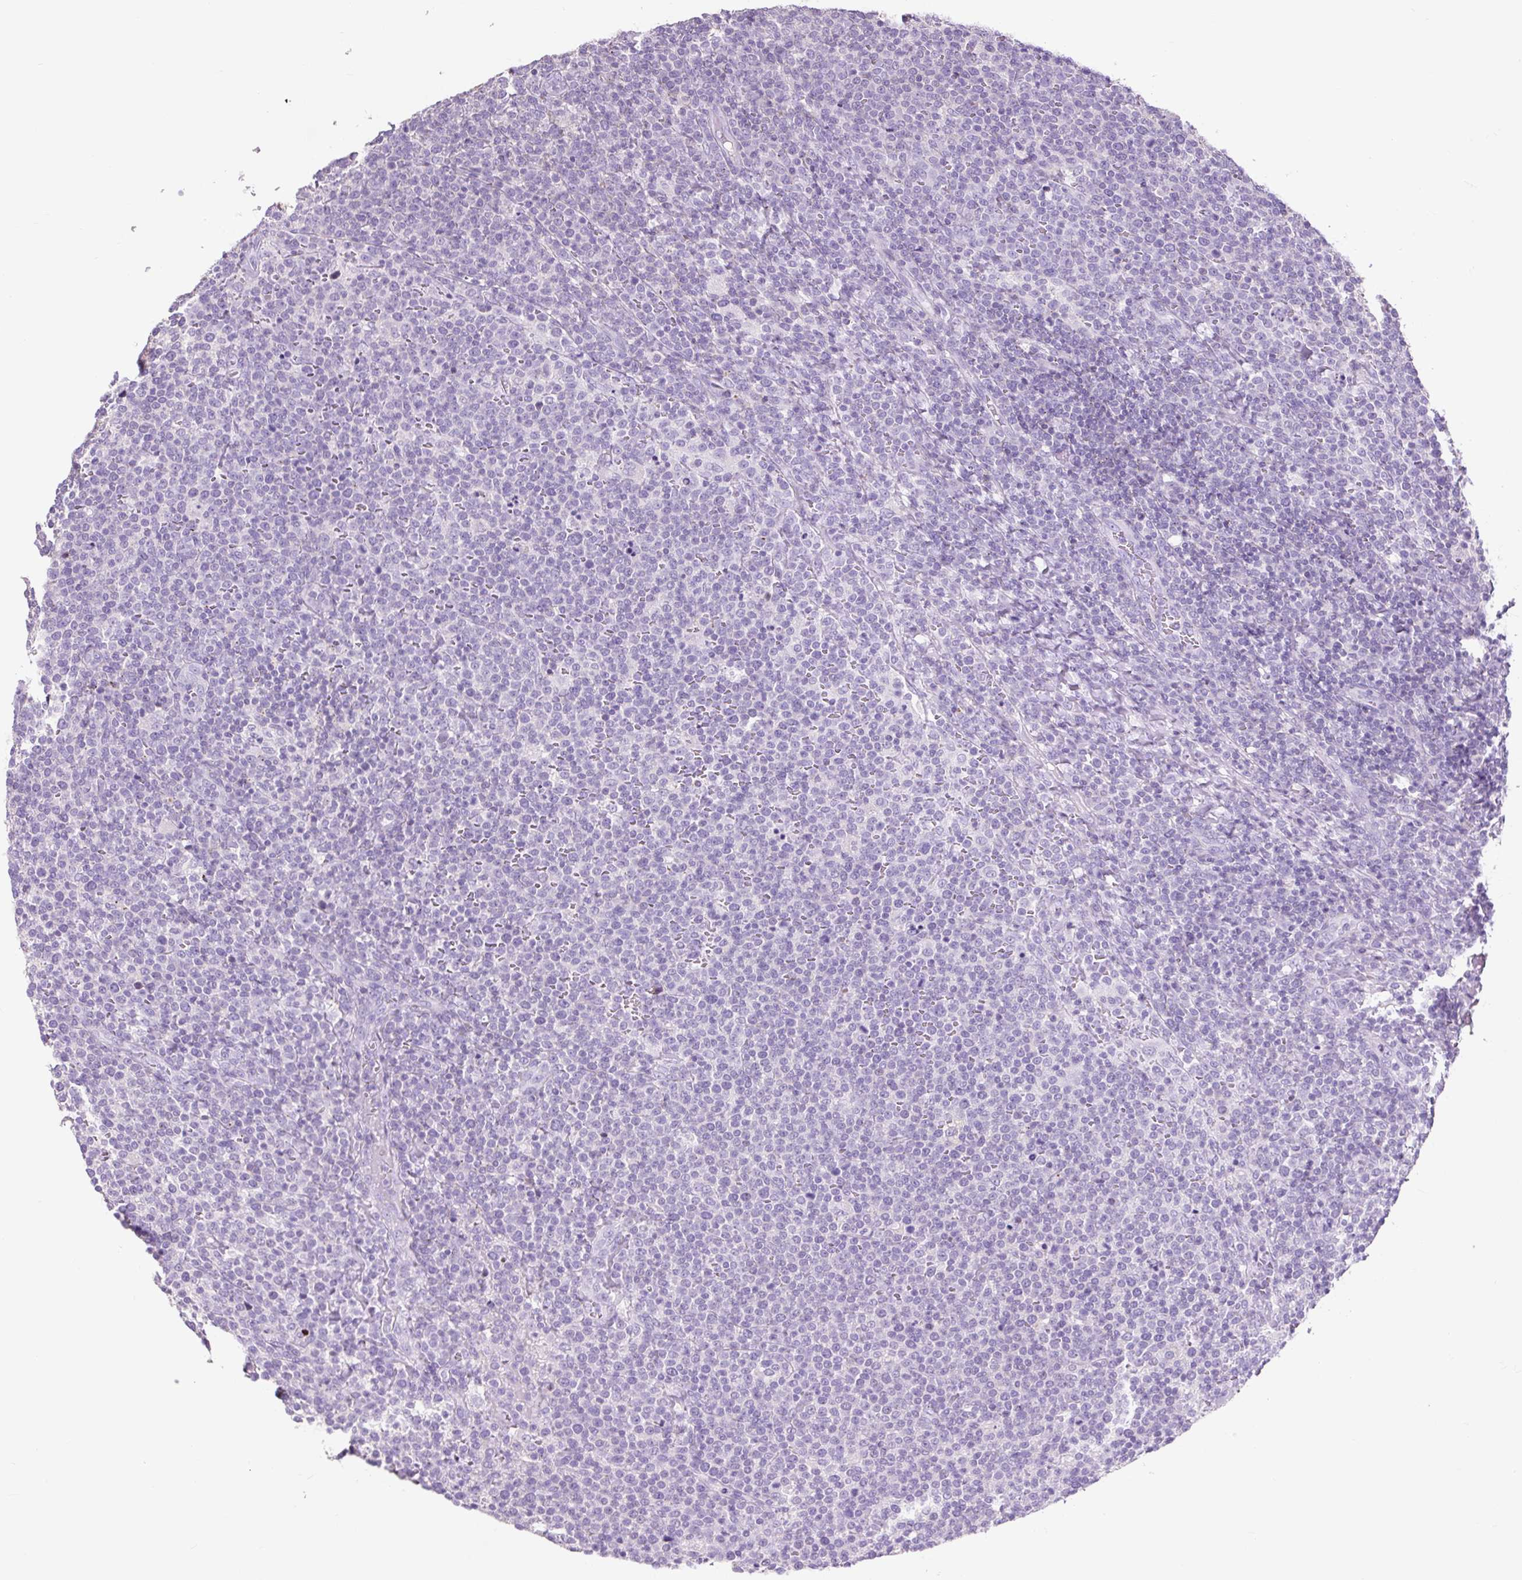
{"staining": {"intensity": "negative", "quantity": "none", "location": "none"}, "tissue": "lymphoma", "cell_type": "Tumor cells", "image_type": "cancer", "snomed": [{"axis": "morphology", "description": "Malignant lymphoma, non-Hodgkin's type, High grade"}, {"axis": "topography", "description": "Lymph node"}], "caption": "Lymphoma stained for a protein using IHC exhibits no expression tumor cells.", "gene": "OR10A7", "patient": {"sex": "male", "age": 61}}